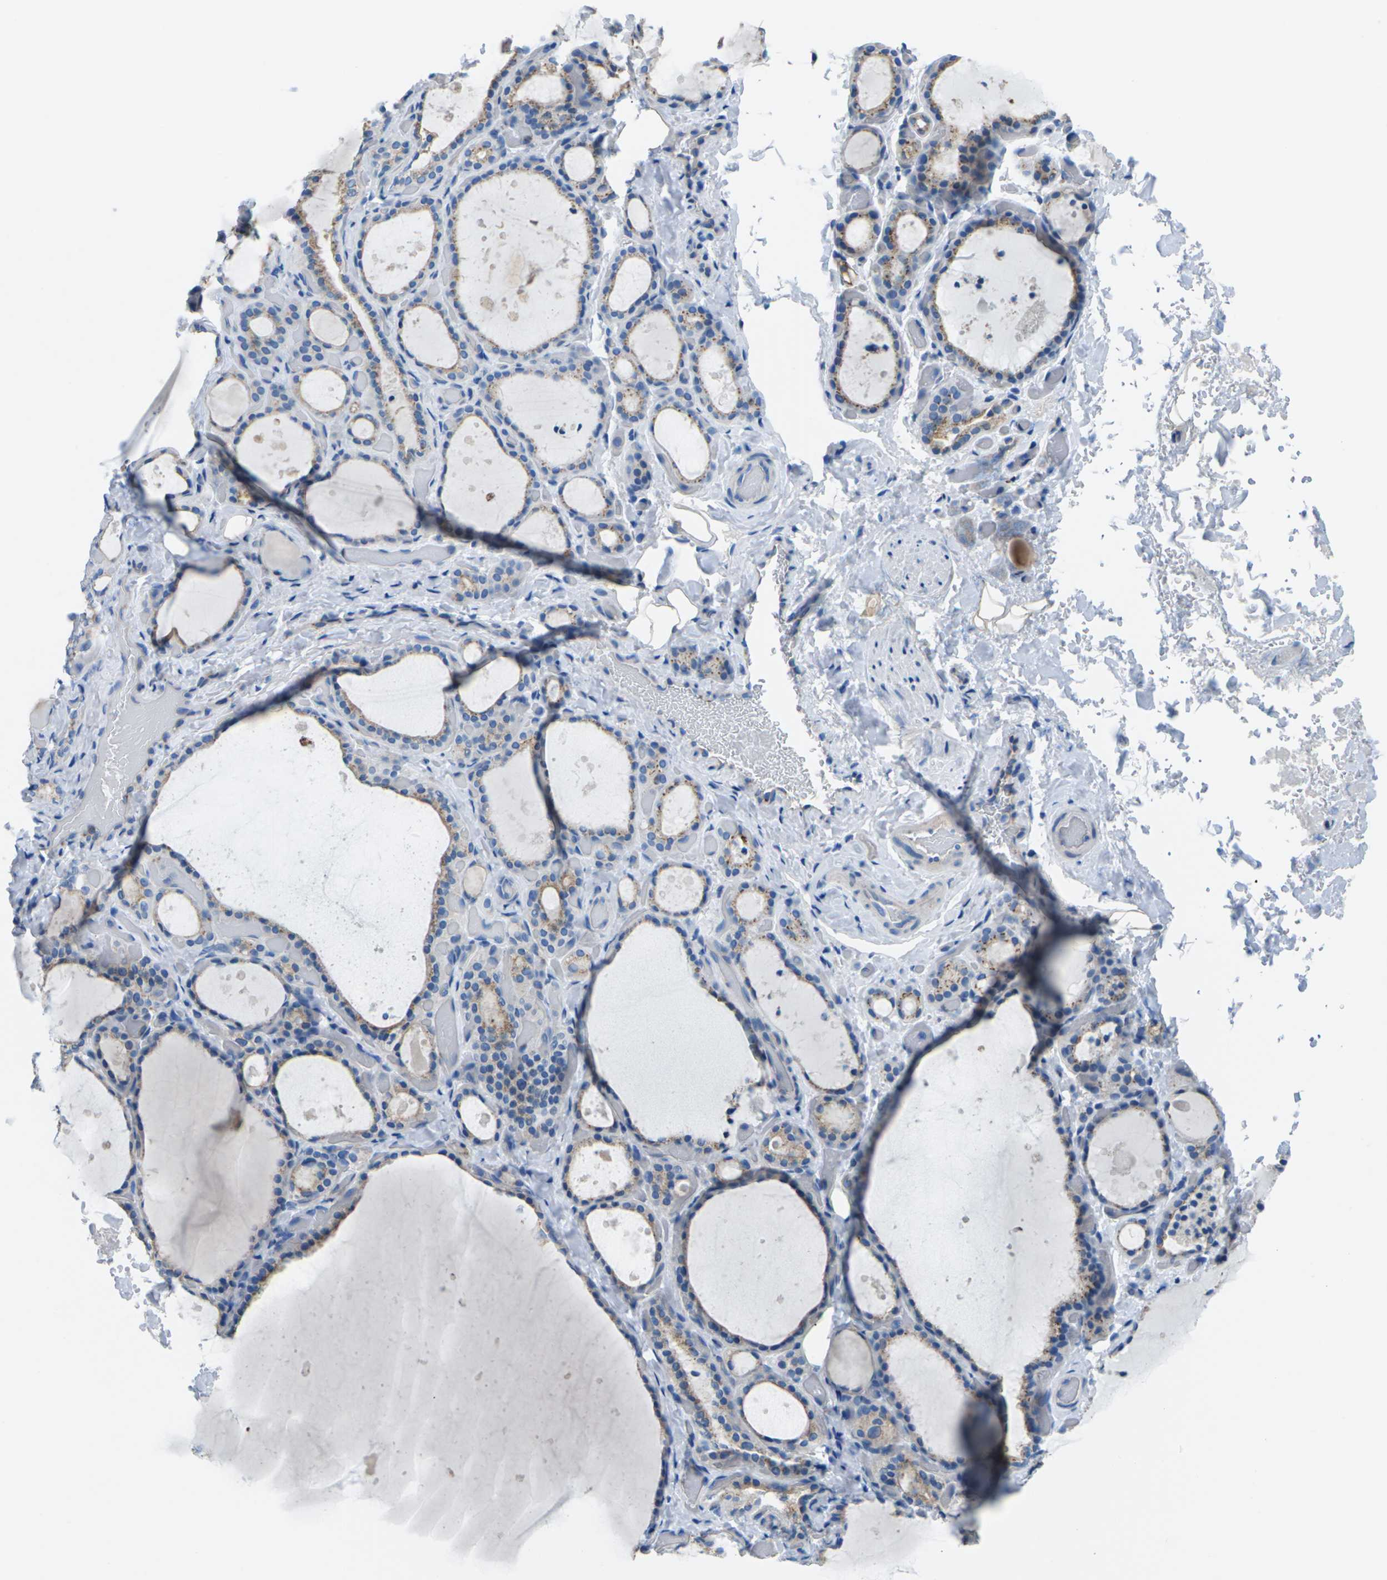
{"staining": {"intensity": "moderate", "quantity": "25%-75%", "location": "cytoplasmic/membranous"}, "tissue": "thyroid gland", "cell_type": "Glandular cells", "image_type": "normal", "snomed": [{"axis": "morphology", "description": "Normal tissue, NOS"}, {"axis": "topography", "description": "Thyroid gland"}], "caption": "Protein staining demonstrates moderate cytoplasmic/membranous expression in about 25%-75% of glandular cells in benign thyroid gland. Using DAB (3,3'-diaminobenzidine) (brown) and hematoxylin (blue) stains, captured at high magnification using brightfield microscopy.", "gene": "SYNGR2", "patient": {"sex": "female", "age": 44}}